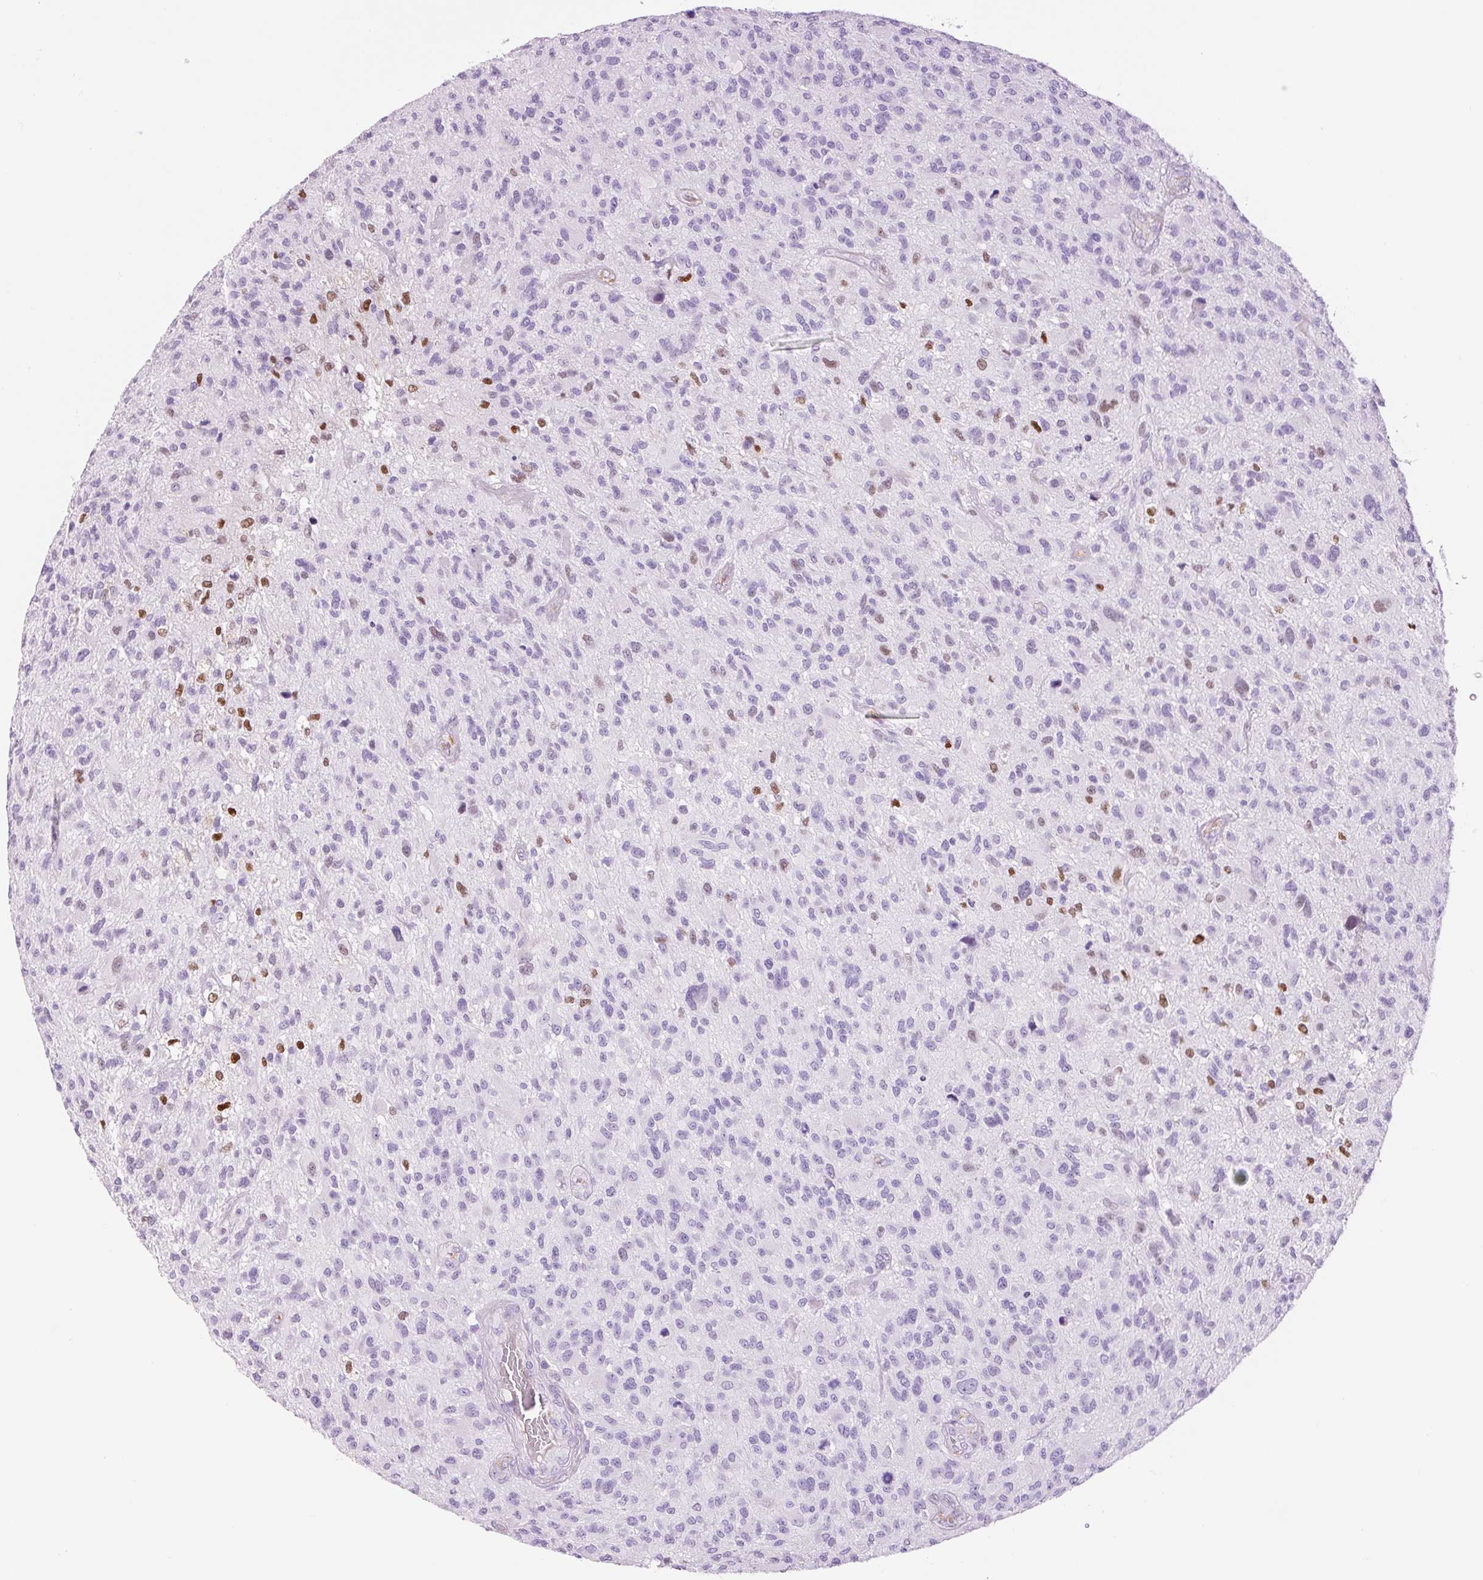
{"staining": {"intensity": "moderate", "quantity": "<25%", "location": "nuclear"}, "tissue": "glioma", "cell_type": "Tumor cells", "image_type": "cancer", "snomed": [{"axis": "morphology", "description": "Glioma, malignant, High grade"}, {"axis": "topography", "description": "Brain"}], "caption": "Brown immunohistochemical staining in human glioma shows moderate nuclear expression in approximately <25% of tumor cells. (Brightfield microscopy of DAB IHC at high magnification).", "gene": "ADSS1", "patient": {"sex": "male", "age": 47}}